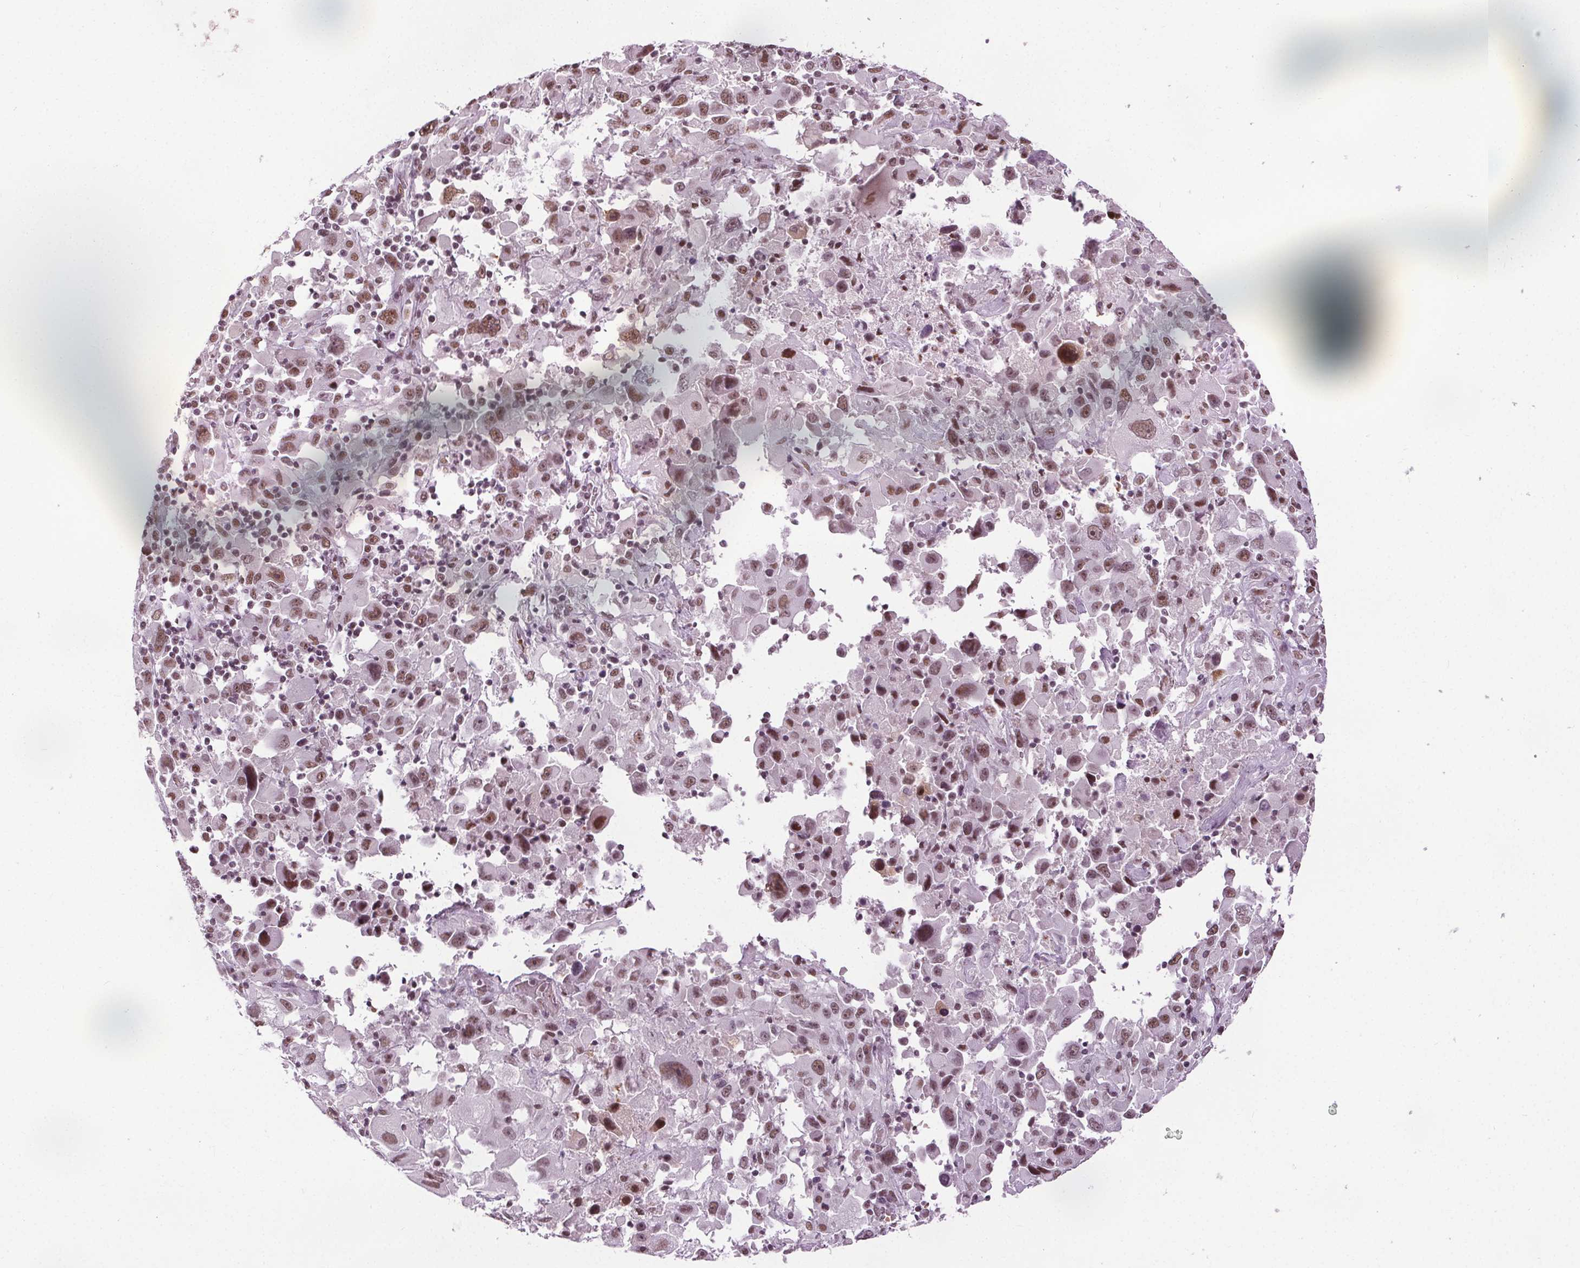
{"staining": {"intensity": "moderate", "quantity": ">75%", "location": "nuclear"}, "tissue": "melanoma", "cell_type": "Tumor cells", "image_type": "cancer", "snomed": [{"axis": "morphology", "description": "Malignant melanoma, Metastatic site"}, {"axis": "topography", "description": "Soft tissue"}], "caption": "DAB (3,3'-diaminobenzidine) immunohistochemical staining of human melanoma reveals moderate nuclear protein staining in about >75% of tumor cells. Nuclei are stained in blue.", "gene": "IWS1", "patient": {"sex": "male", "age": 50}}